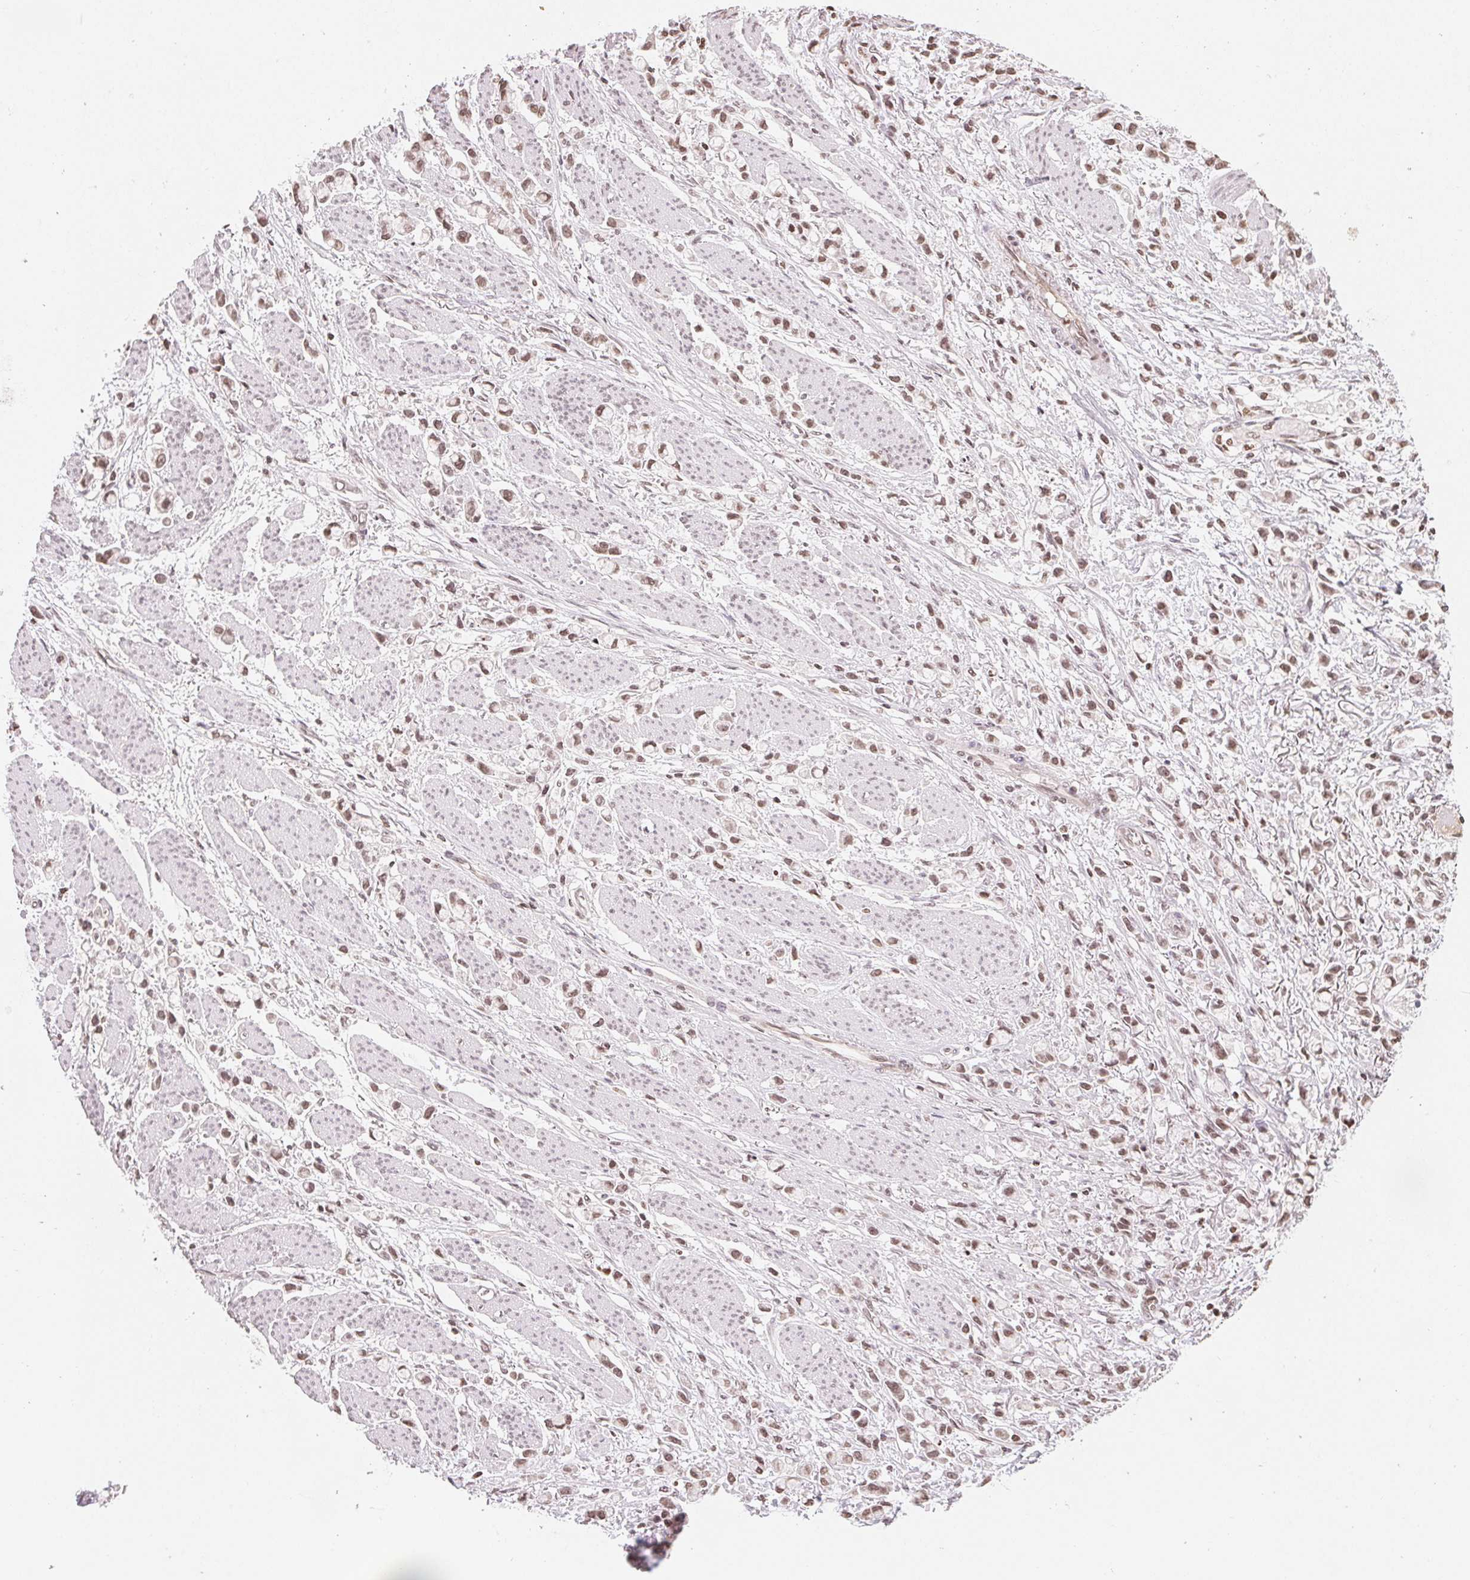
{"staining": {"intensity": "weak", "quantity": ">75%", "location": "nuclear"}, "tissue": "stomach cancer", "cell_type": "Tumor cells", "image_type": "cancer", "snomed": [{"axis": "morphology", "description": "Adenocarcinoma, NOS"}, {"axis": "topography", "description": "Stomach"}], "caption": "Protein analysis of stomach adenocarcinoma tissue shows weak nuclear staining in approximately >75% of tumor cells.", "gene": "TBP", "patient": {"sex": "female", "age": 81}}